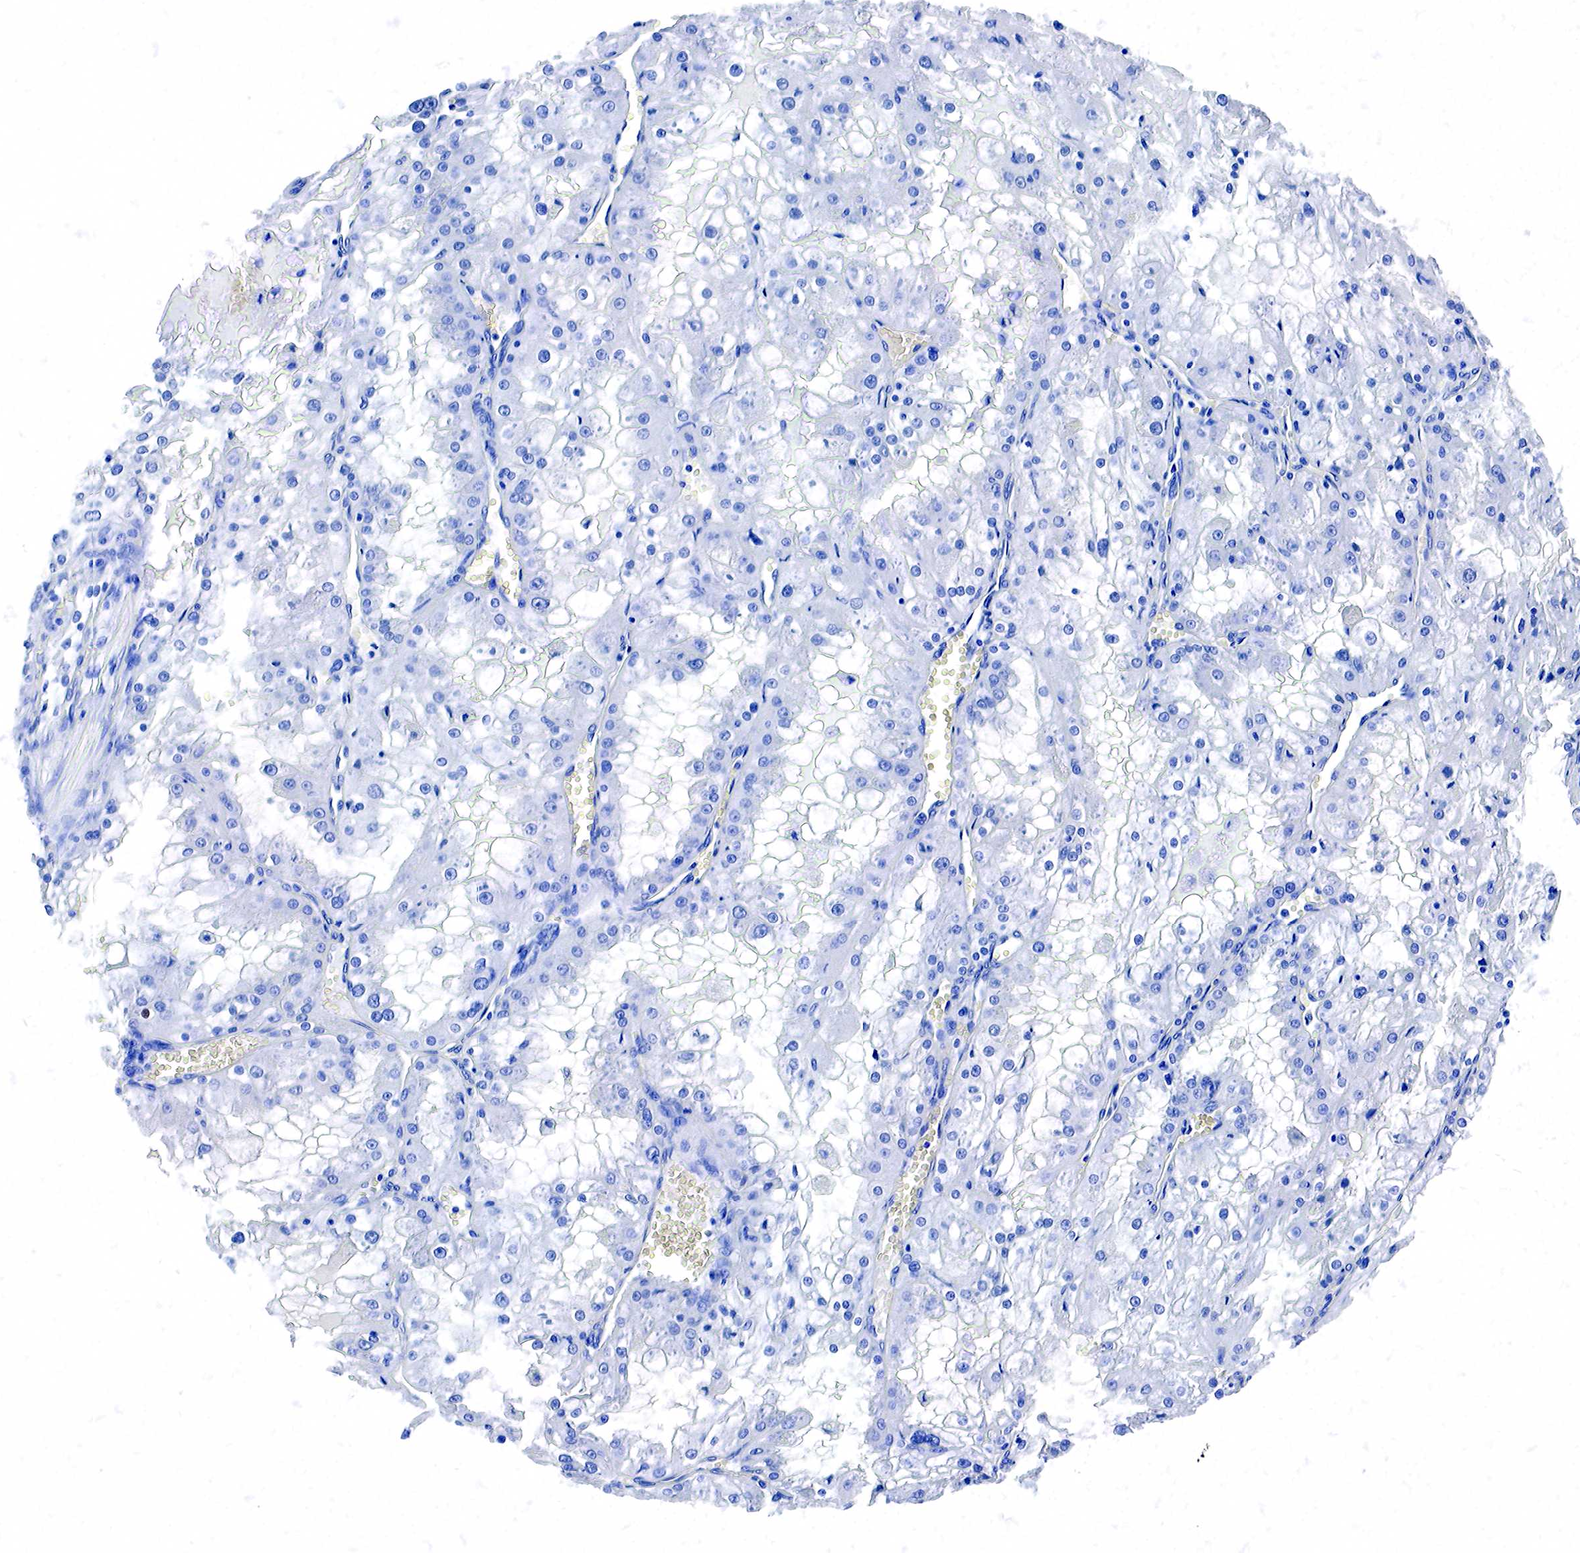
{"staining": {"intensity": "negative", "quantity": "none", "location": "none"}, "tissue": "renal cancer", "cell_type": "Tumor cells", "image_type": "cancer", "snomed": [{"axis": "morphology", "description": "Adenocarcinoma, NOS"}, {"axis": "topography", "description": "Kidney"}], "caption": "Immunohistochemistry (IHC) photomicrograph of neoplastic tissue: adenocarcinoma (renal) stained with DAB (3,3'-diaminobenzidine) reveals no significant protein positivity in tumor cells. Brightfield microscopy of immunohistochemistry stained with DAB (3,3'-diaminobenzidine) (brown) and hematoxylin (blue), captured at high magnification.", "gene": "ACP3", "patient": {"sex": "female", "age": 74}}